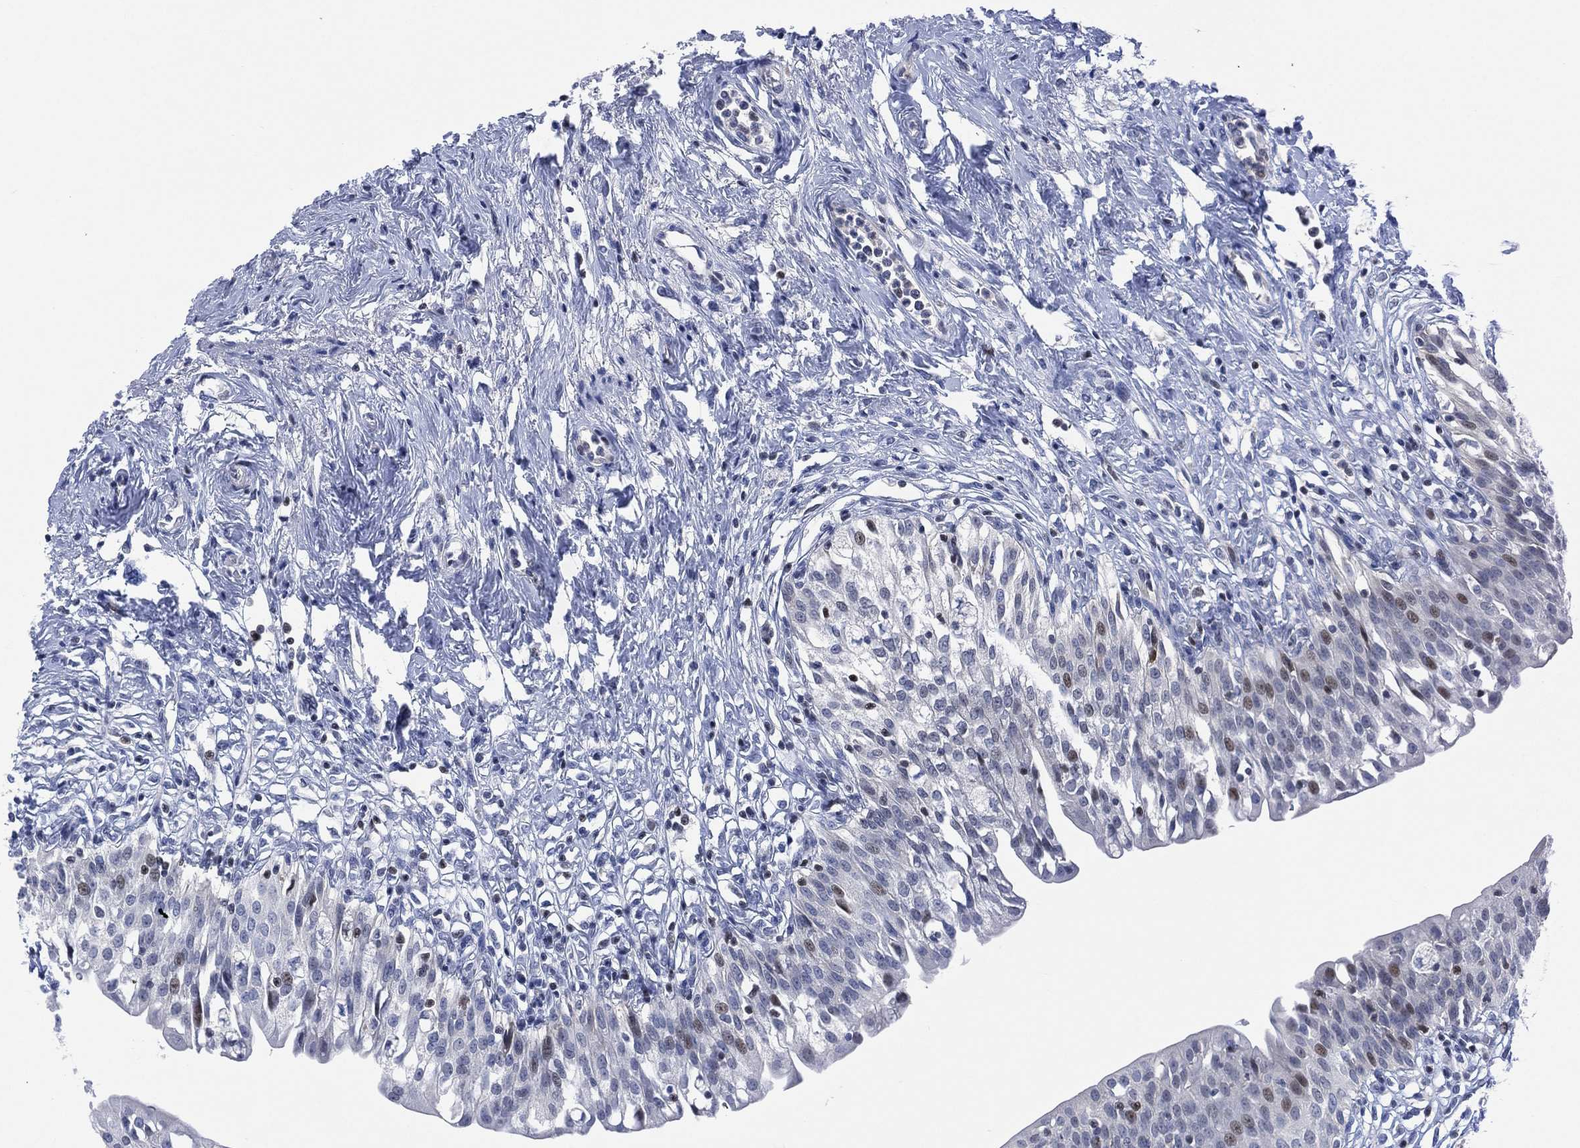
{"staining": {"intensity": "moderate", "quantity": "<25%", "location": "nuclear"}, "tissue": "urinary bladder", "cell_type": "Urothelial cells", "image_type": "normal", "snomed": [{"axis": "morphology", "description": "Normal tissue, NOS"}, {"axis": "topography", "description": "Urinary bladder"}], "caption": "High-power microscopy captured an immunohistochemistry histopathology image of normal urinary bladder, revealing moderate nuclear expression in approximately <25% of urothelial cells.", "gene": "SLC4A4", "patient": {"sex": "male", "age": 76}}